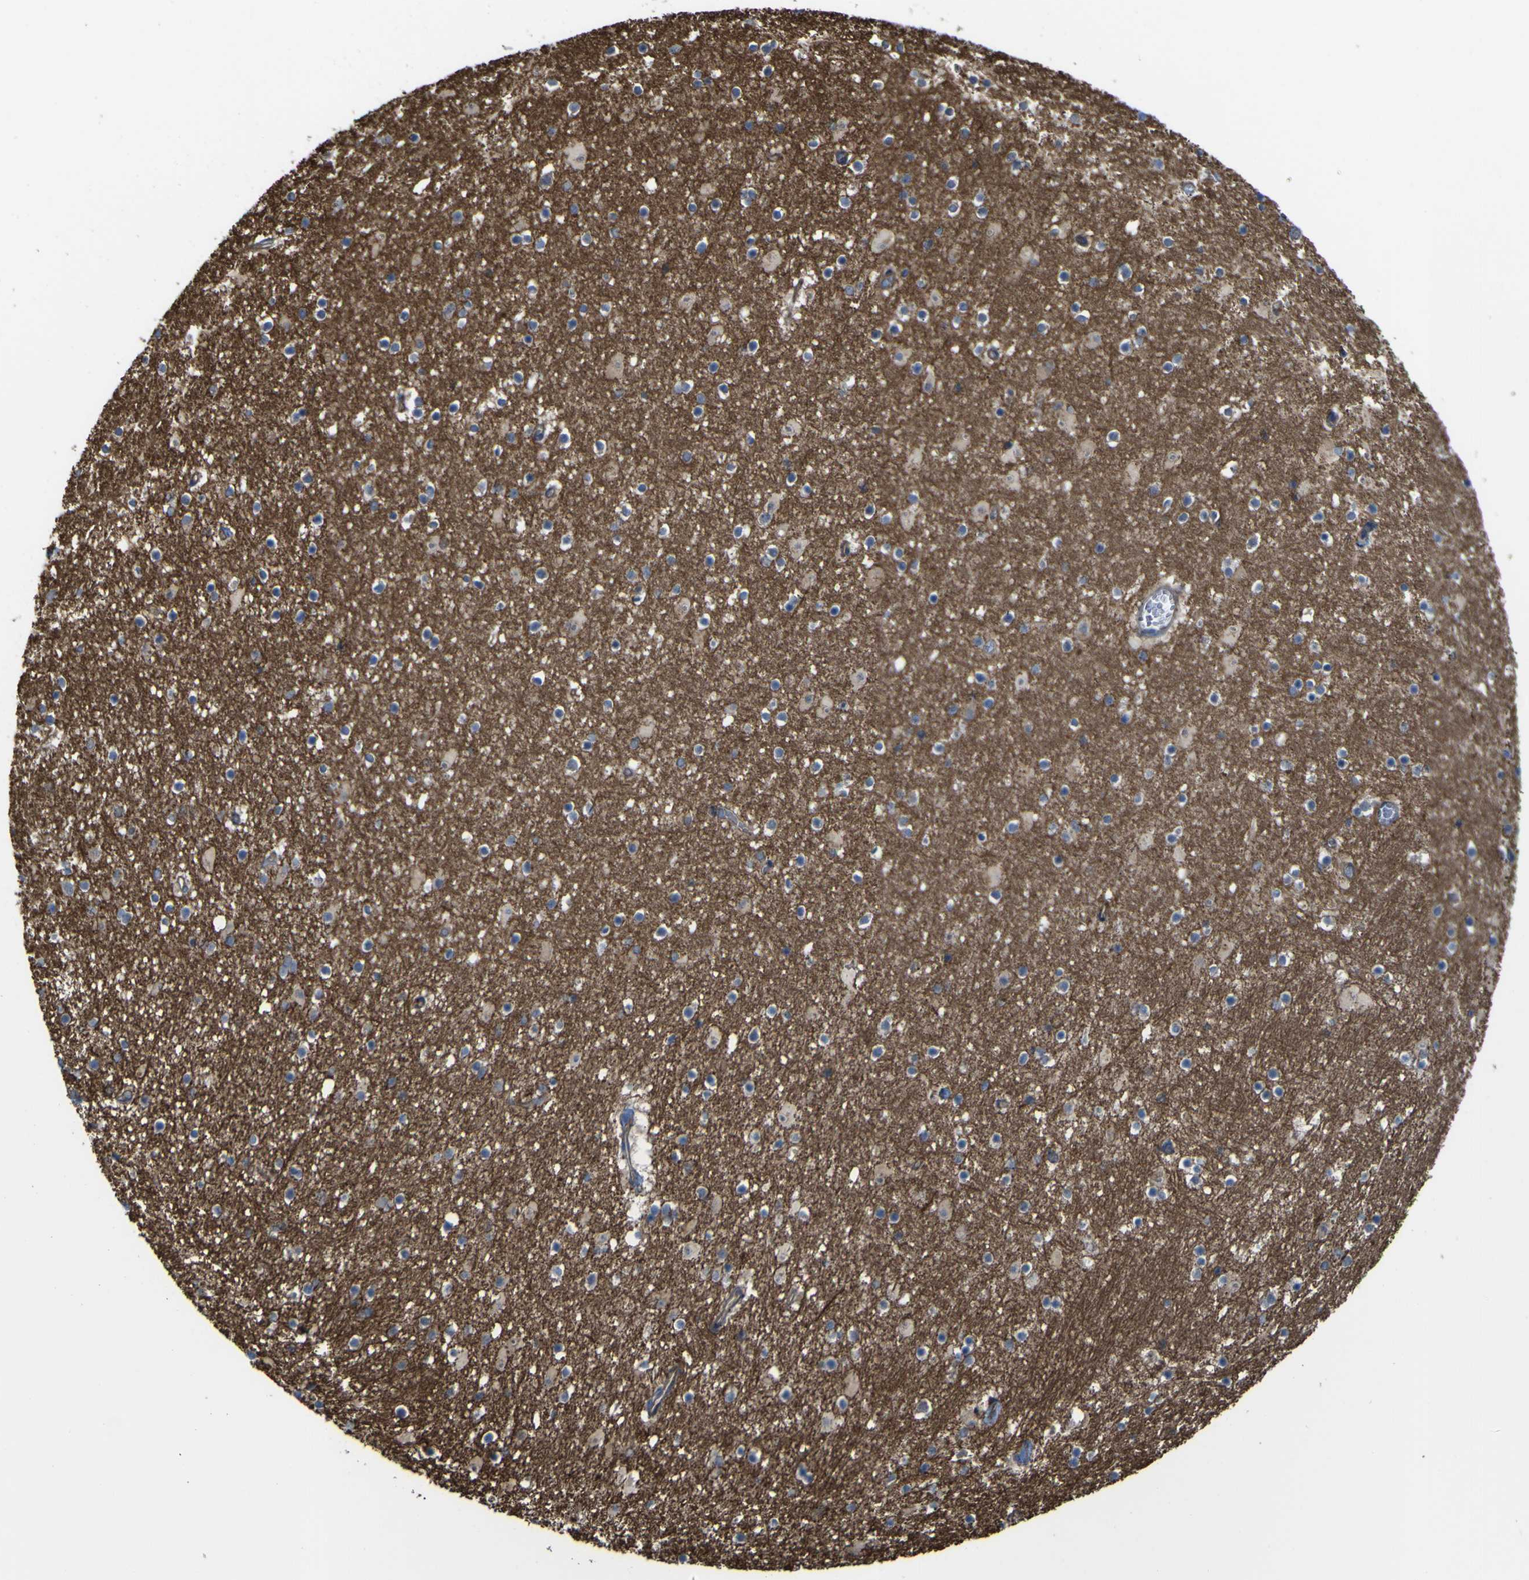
{"staining": {"intensity": "negative", "quantity": "none", "location": "none"}, "tissue": "caudate", "cell_type": "Glial cells", "image_type": "normal", "snomed": [{"axis": "morphology", "description": "Normal tissue, NOS"}, {"axis": "topography", "description": "Lateral ventricle wall"}], "caption": "This is an IHC image of benign human caudate. There is no expression in glial cells.", "gene": "FBXO30", "patient": {"sex": "male", "age": 45}}